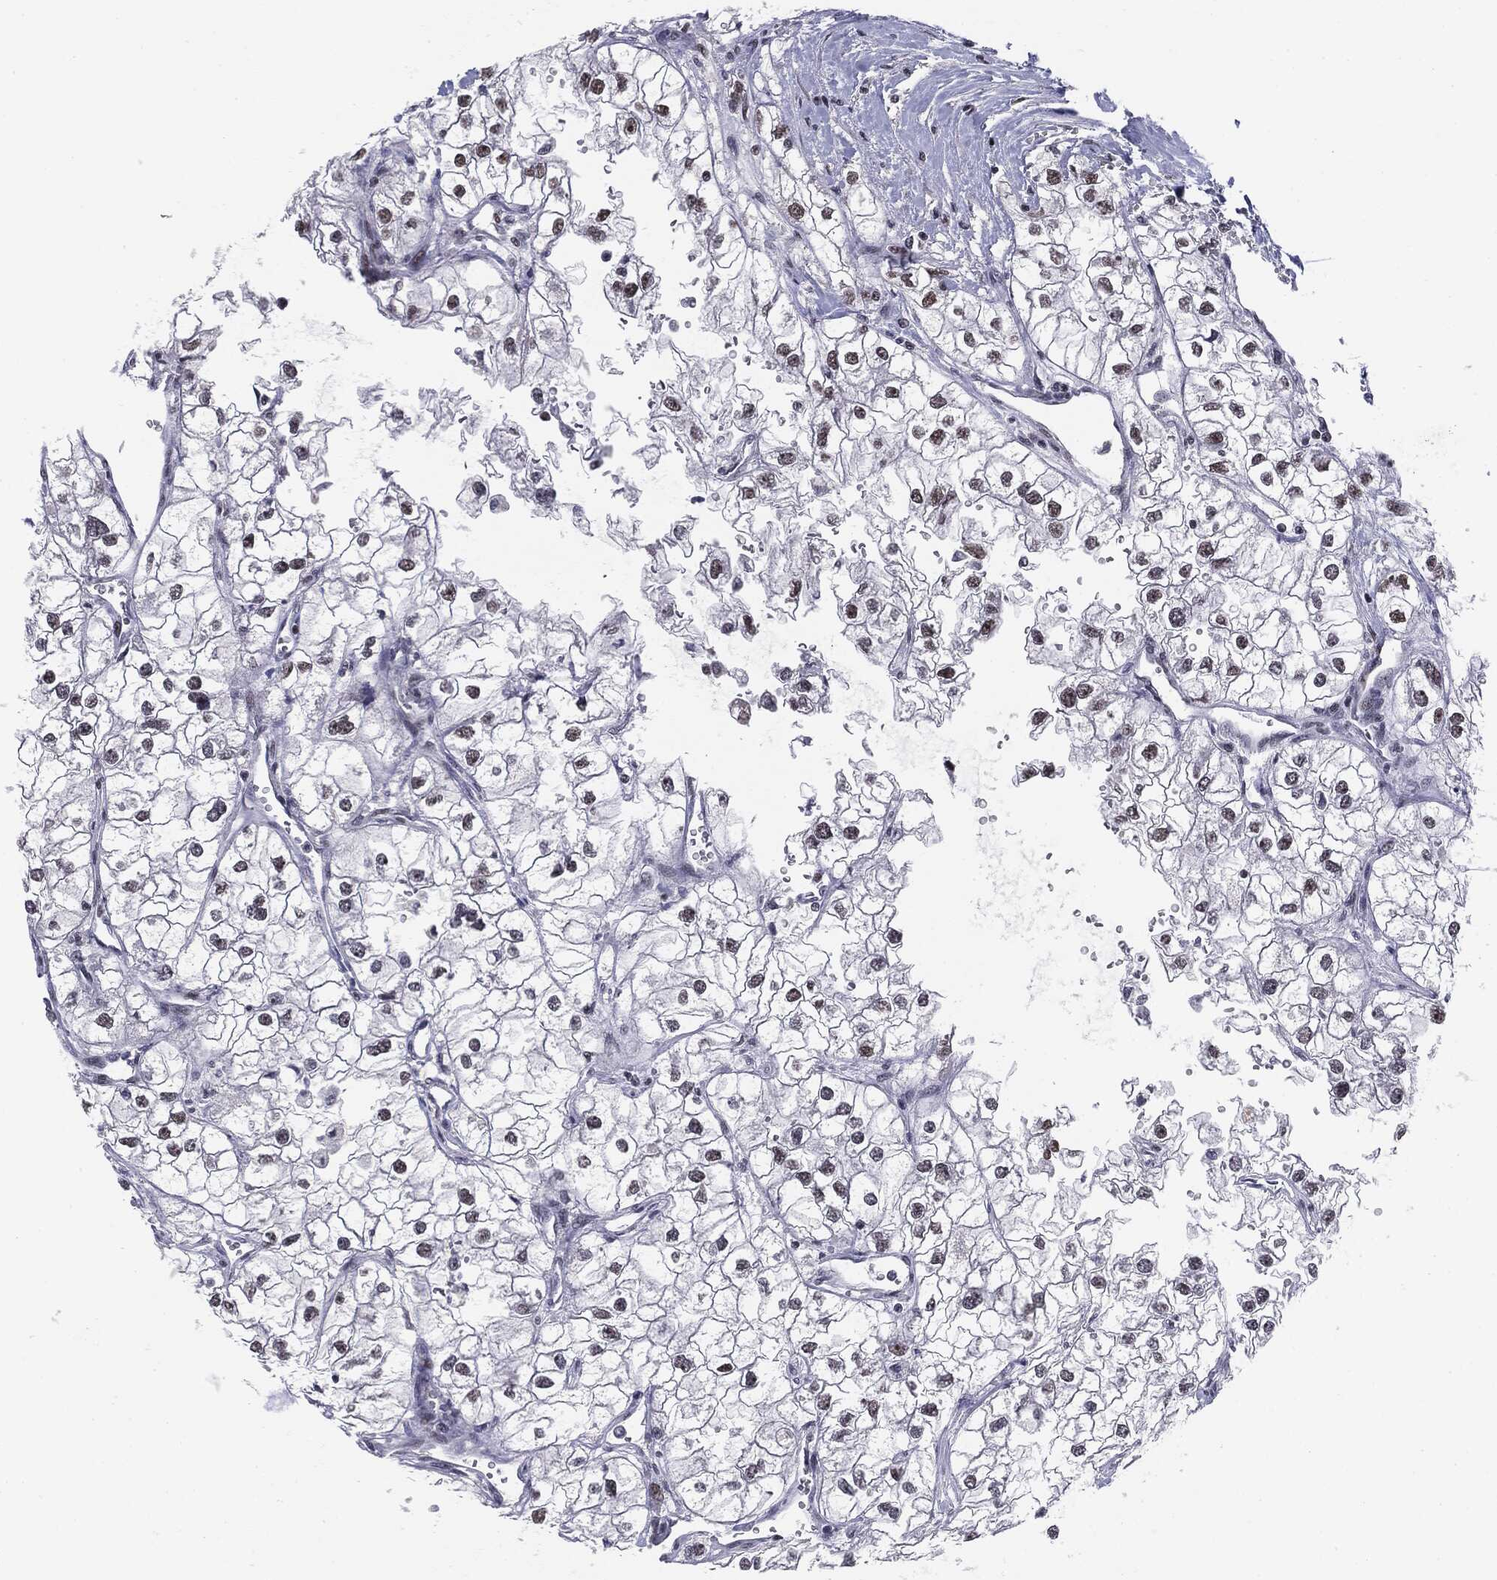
{"staining": {"intensity": "moderate", "quantity": "25%-75%", "location": "nuclear"}, "tissue": "renal cancer", "cell_type": "Tumor cells", "image_type": "cancer", "snomed": [{"axis": "morphology", "description": "Adenocarcinoma, NOS"}, {"axis": "topography", "description": "Kidney"}], "caption": "Adenocarcinoma (renal) tissue shows moderate nuclear expression in approximately 25%-75% of tumor cells, visualized by immunohistochemistry.", "gene": "MDC1", "patient": {"sex": "male", "age": 59}}